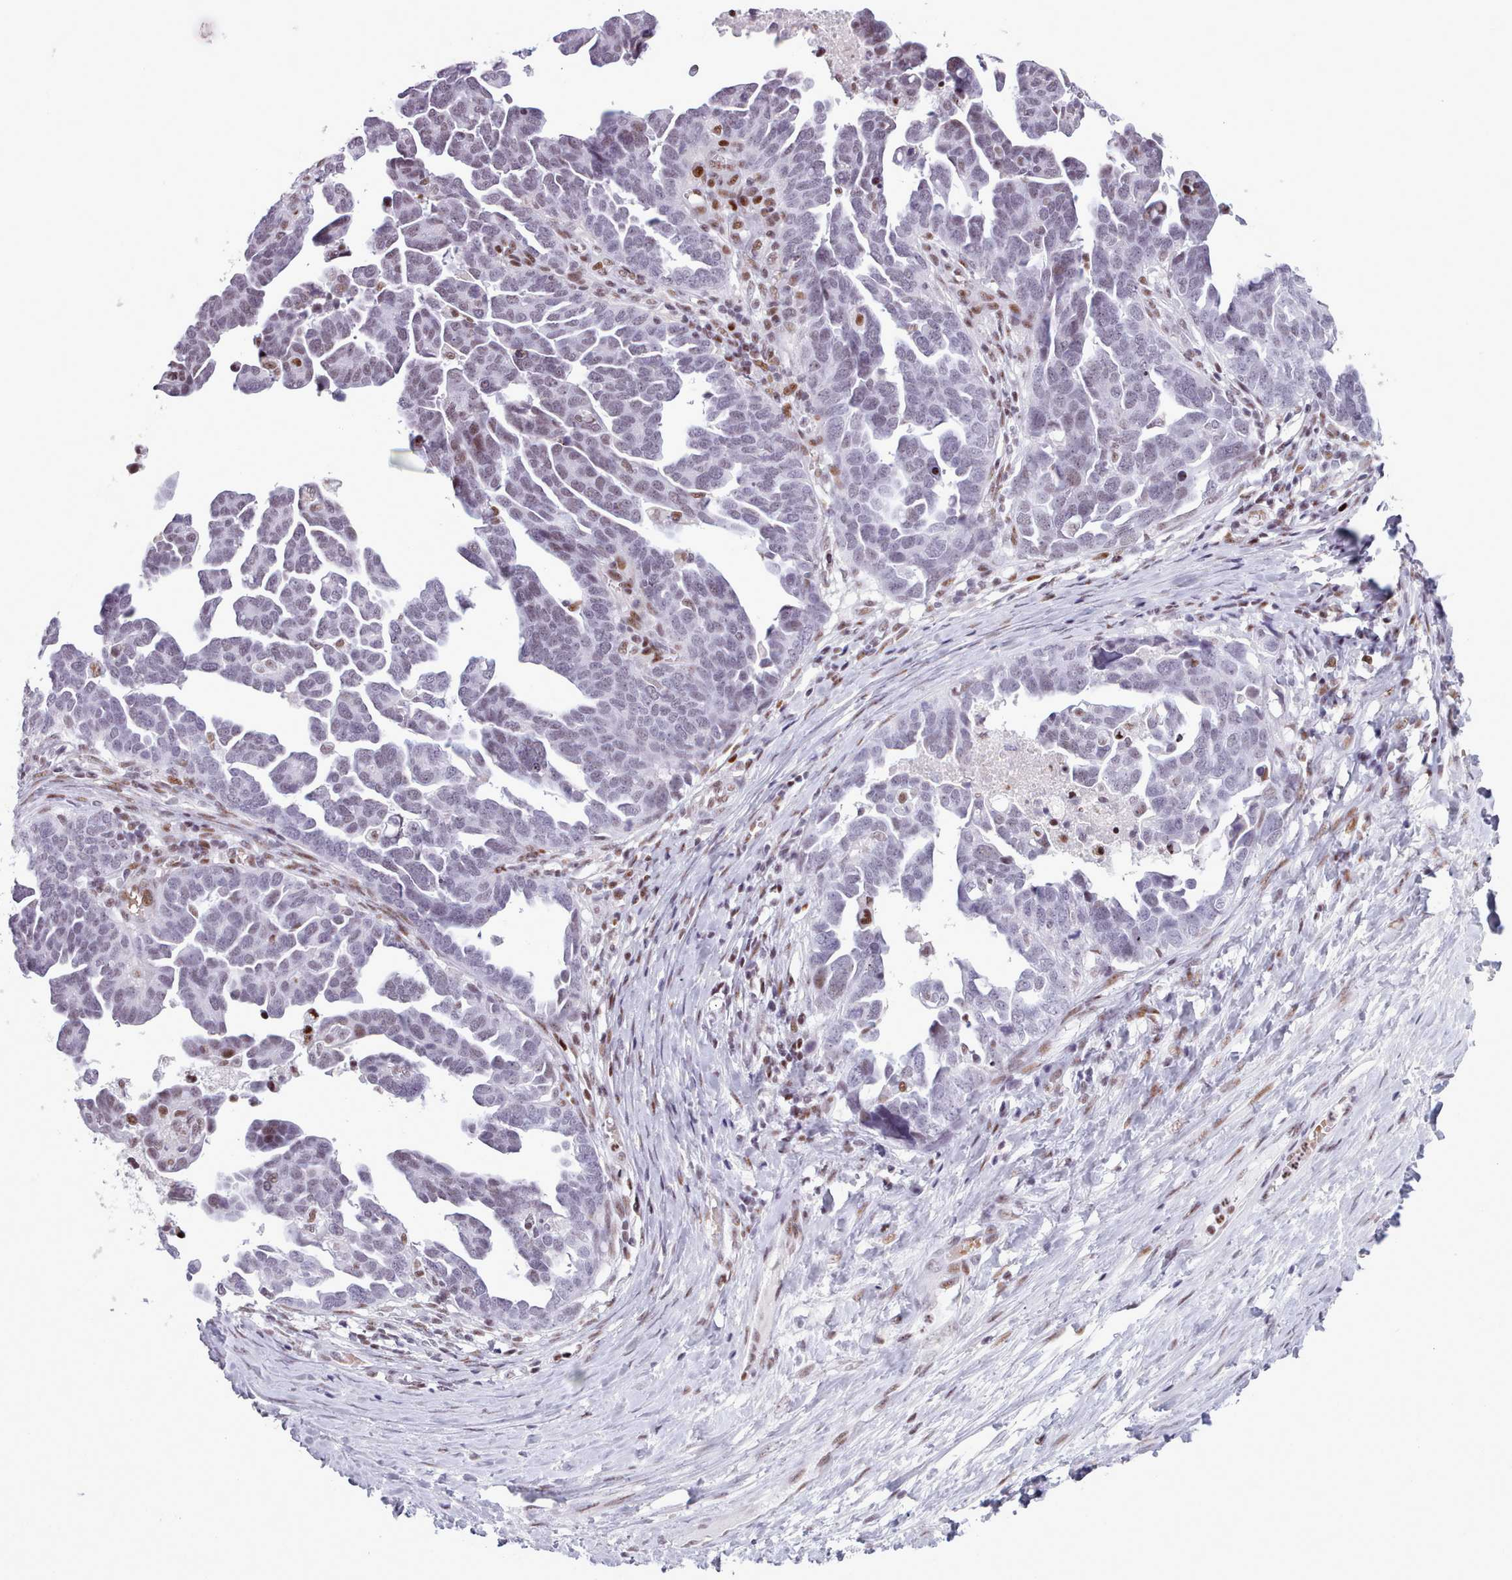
{"staining": {"intensity": "weak", "quantity": "25%-75%", "location": "nuclear"}, "tissue": "ovarian cancer", "cell_type": "Tumor cells", "image_type": "cancer", "snomed": [{"axis": "morphology", "description": "Cystadenocarcinoma, serous, NOS"}, {"axis": "topography", "description": "Ovary"}], "caption": "This is a micrograph of immunohistochemistry (IHC) staining of serous cystadenocarcinoma (ovarian), which shows weak positivity in the nuclear of tumor cells.", "gene": "SRSF4", "patient": {"sex": "female", "age": 54}}